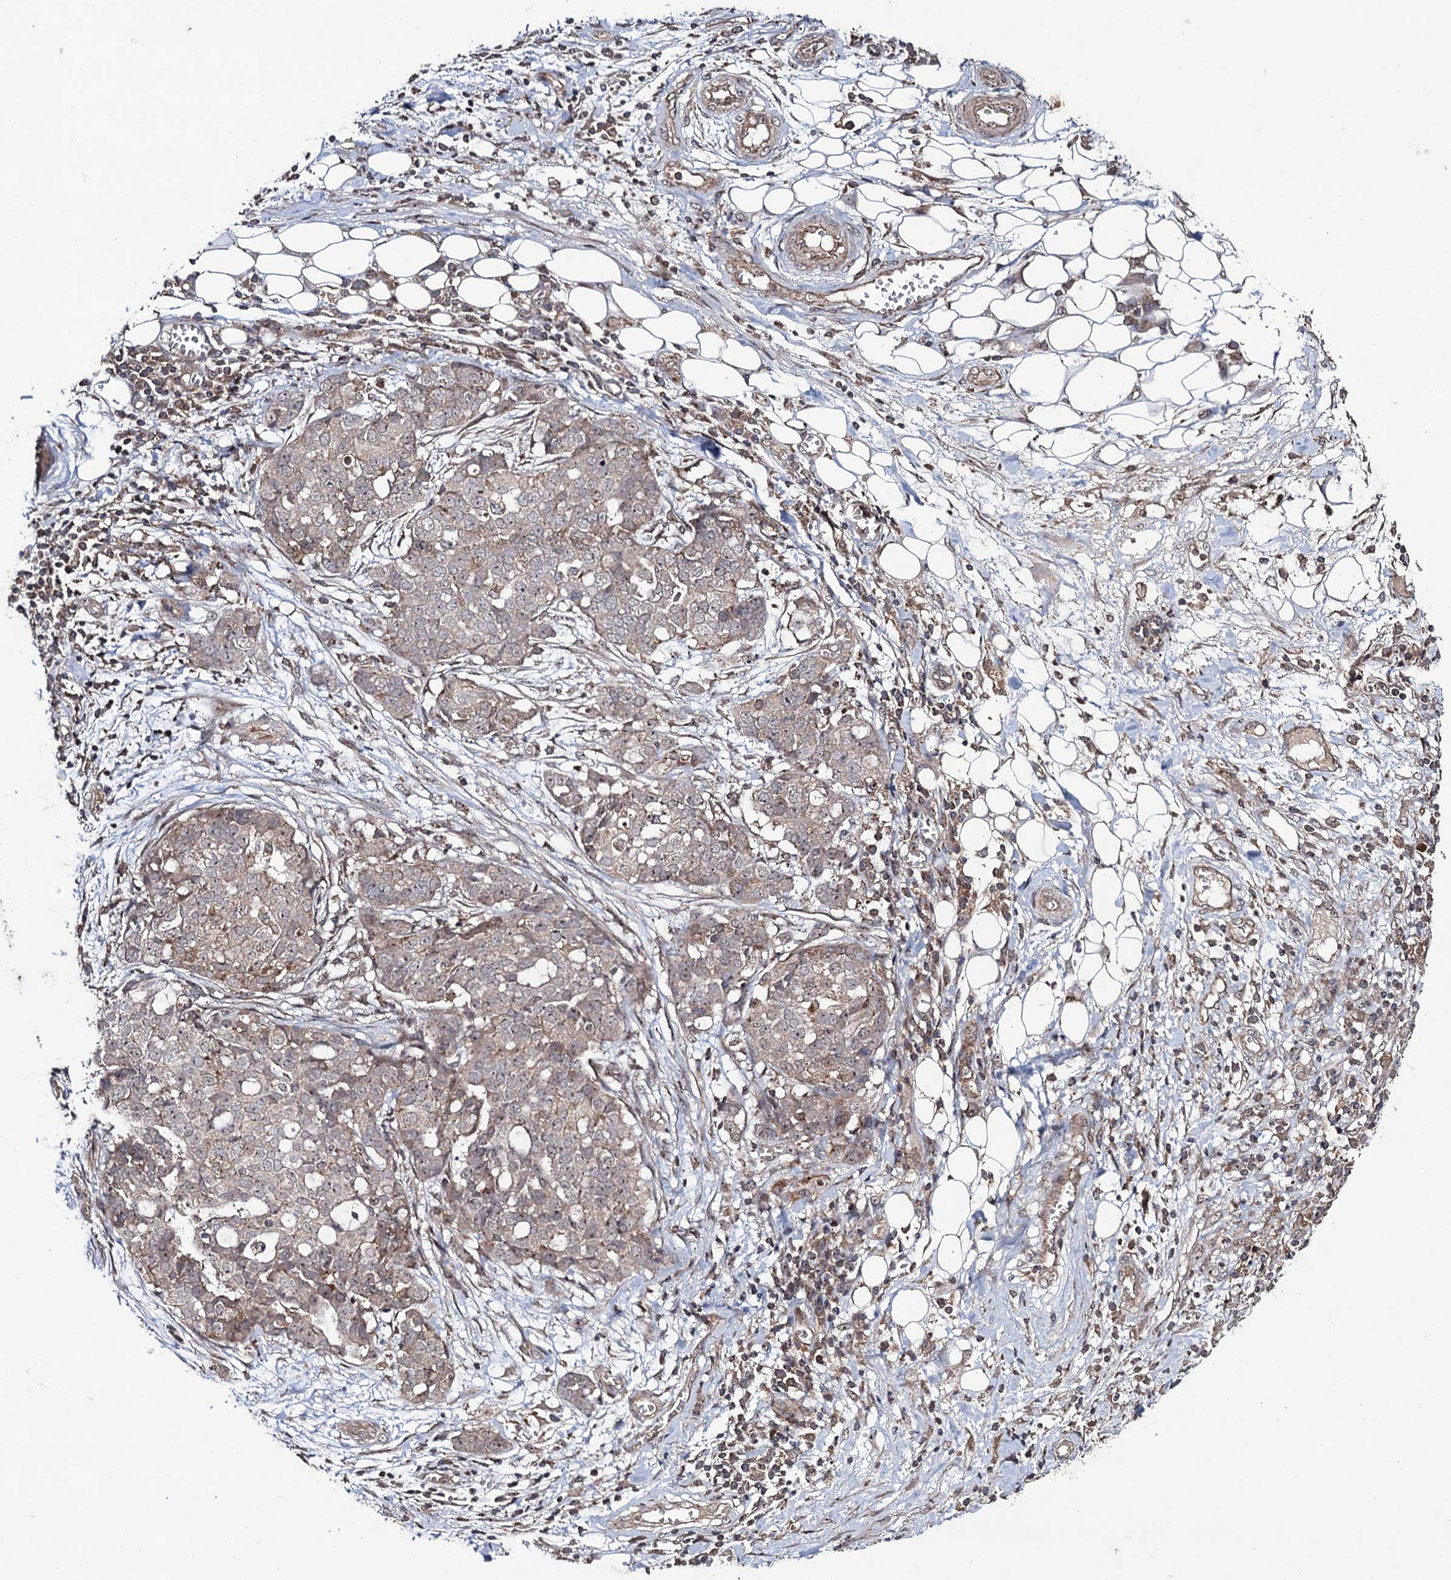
{"staining": {"intensity": "weak", "quantity": ">75%", "location": "cytoplasmic/membranous"}, "tissue": "ovarian cancer", "cell_type": "Tumor cells", "image_type": "cancer", "snomed": [{"axis": "morphology", "description": "Cystadenocarcinoma, serous, NOS"}, {"axis": "topography", "description": "Soft tissue"}, {"axis": "topography", "description": "Ovary"}], "caption": "Immunohistochemical staining of ovarian serous cystadenocarcinoma exhibits weak cytoplasmic/membranous protein expression in approximately >75% of tumor cells. (Brightfield microscopy of DAB IHC at high magnification).", "gene": "KXD1", "patient": {"sex": "female", "age": 57}}